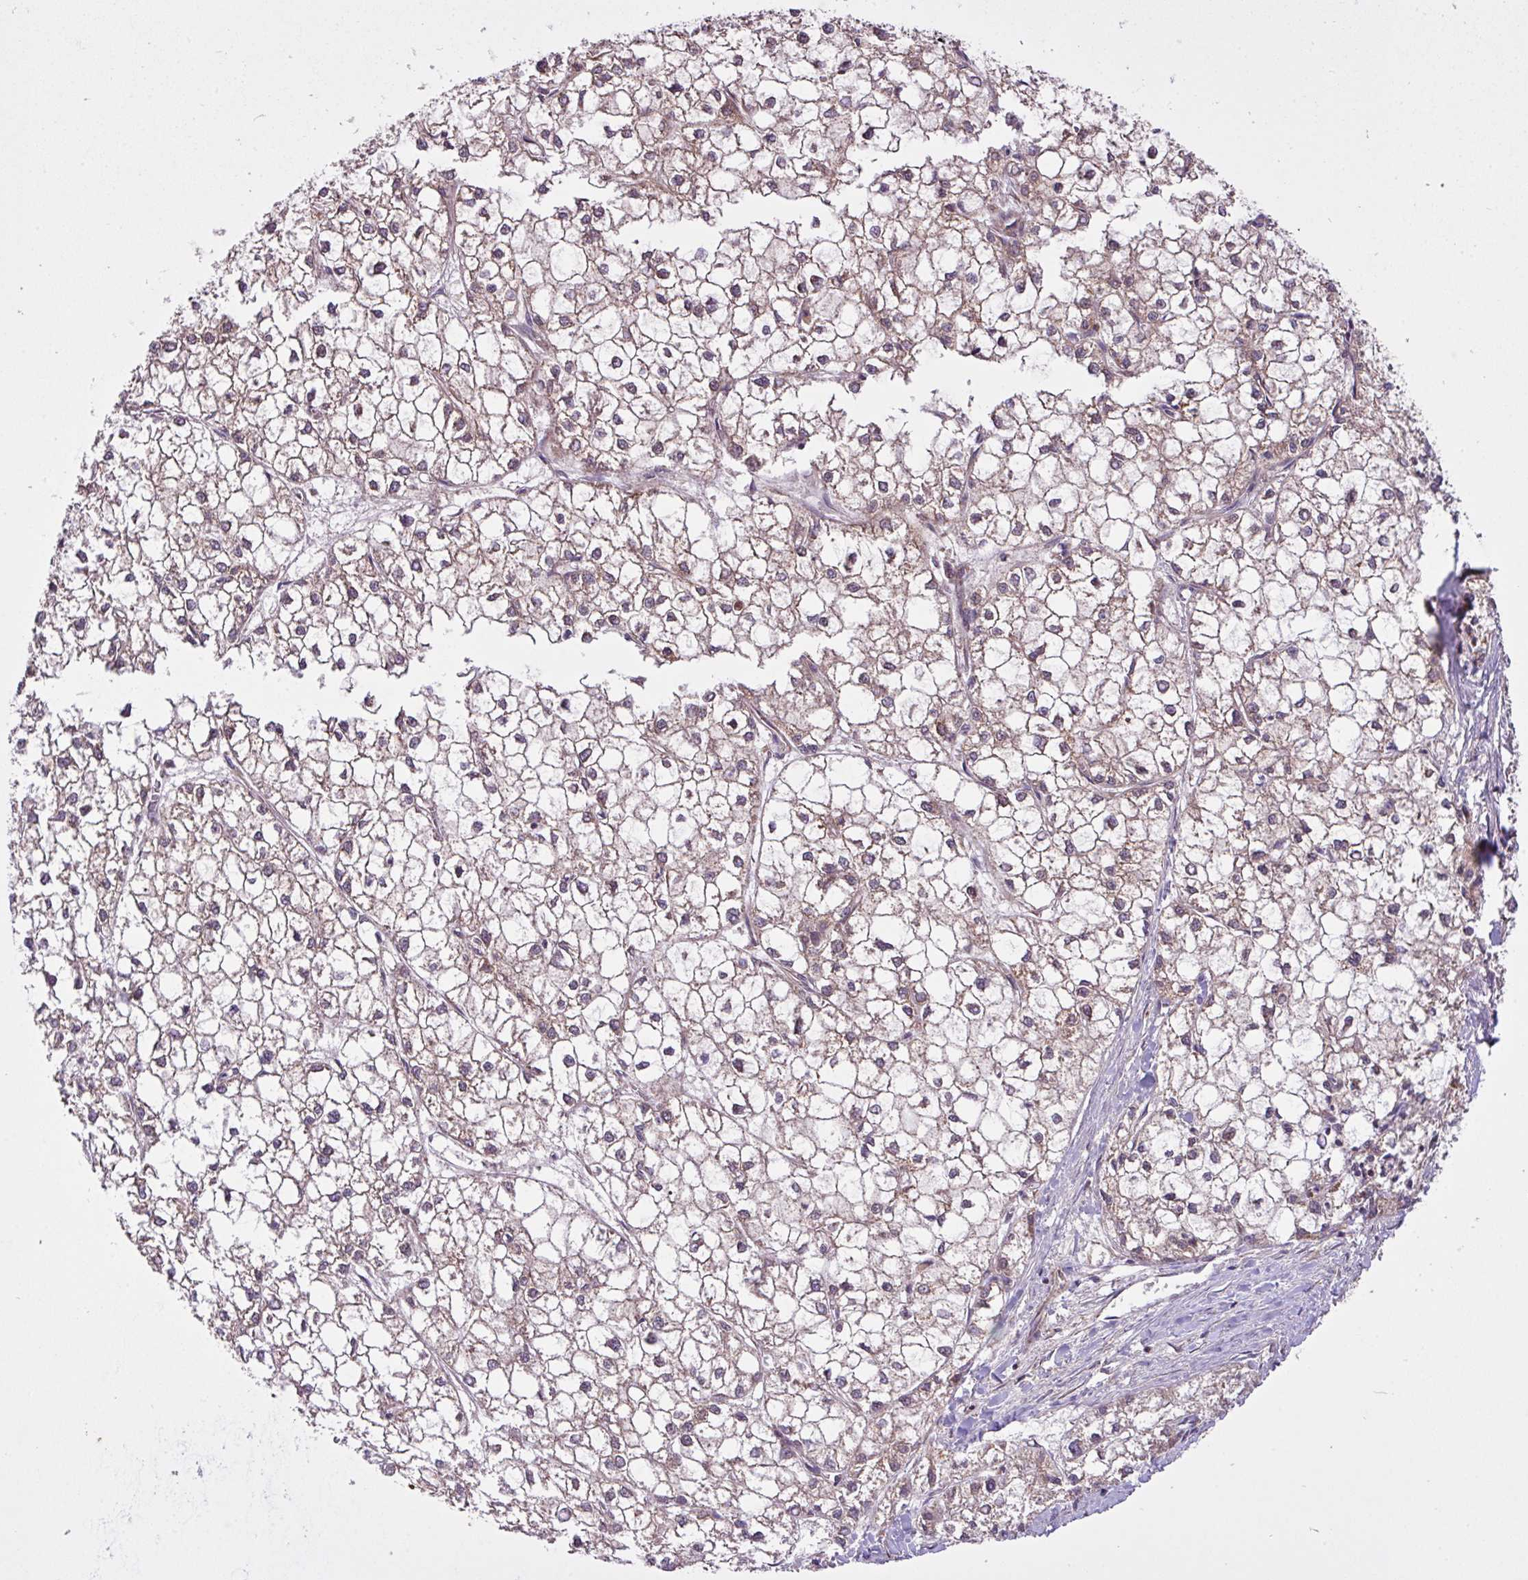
{"staining": {"intensity": "weak", "quantity": "25%-75%", "location": "cytoplasmic/membranous"}, "tissue": "liver cancer", "cell_type": "Tumor cells", "image_type": "cancer", "snomed": [{"axis": "morphology", "description": "Carcinoma, Hepatocellular, NOS"}, {"axis": "topography", "description": "Liver"}], "caption": "Immunohistochemical staining of human liver cancer shows weak cytoplasmic/membranous protein staining in approximately 25%-75% of tumor cells. Using DAB (brown) and hematoxylin (blue) stains, captured at high magnification using brightfield microscopy.", "gene": "TIMM10B", "patient": {"sex": "female", "age": 43}}